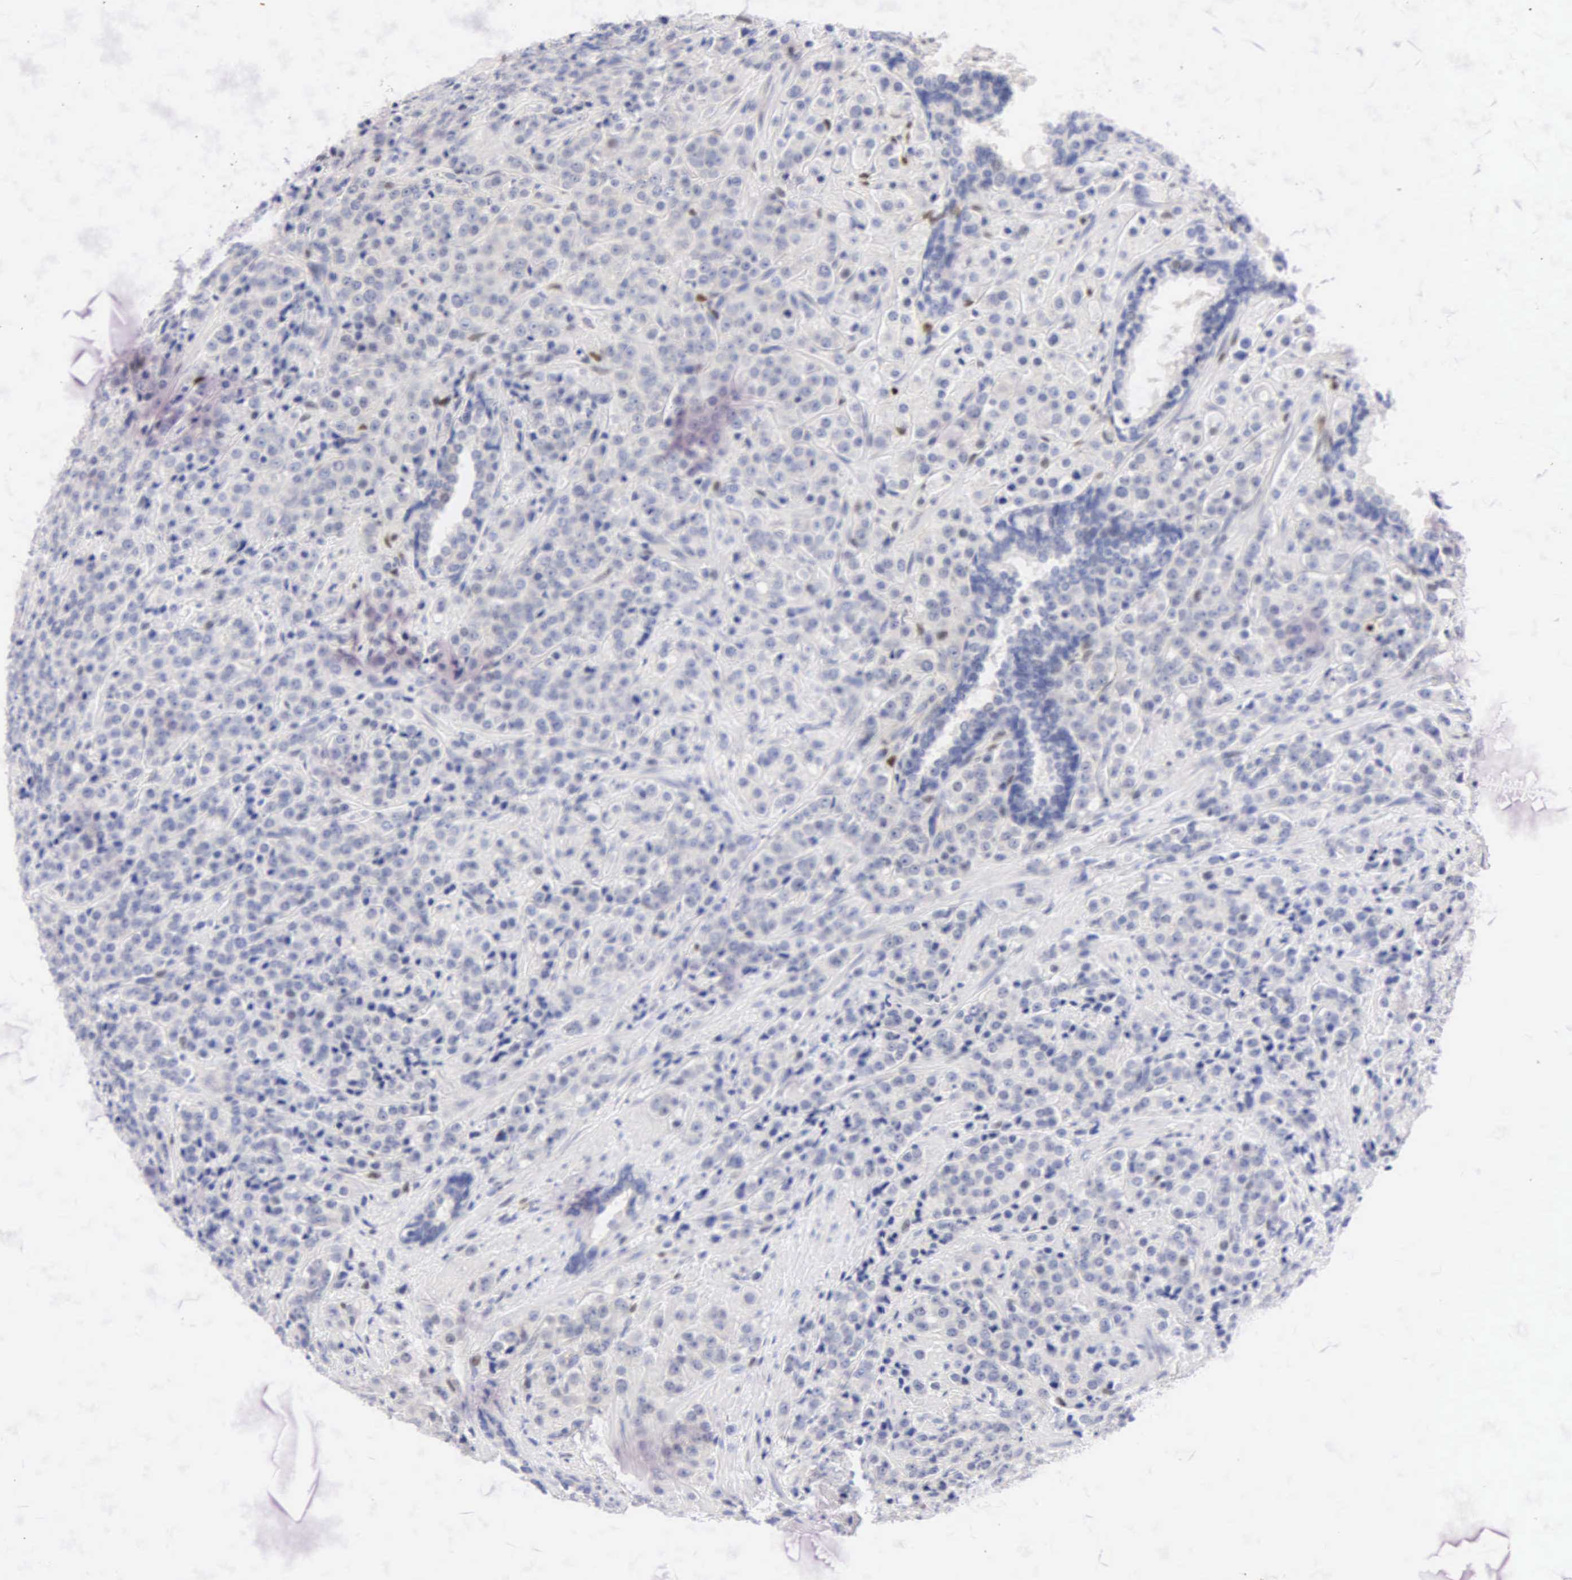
{"staining": {"intensity": "negative", "quantity": "none", "location": "none"}, "tissue": "prostate cancer", "cell_type": "Tumor cells", "image_type": "cancer", "snomed": [{"axis": "morphology", "description": "Adenocarcinoma, Medium grade"}, {"axis": "topography", "description": "Prostate"}], "caption": "A high-resolution micrograph shows immunohistochemistry staining of medium-grade adenocarcinoma (prostate), which demonstrates no significant positivity in tumor cells.", "gene": "PGR", "patient": {"sex": "male", "age": 70}}